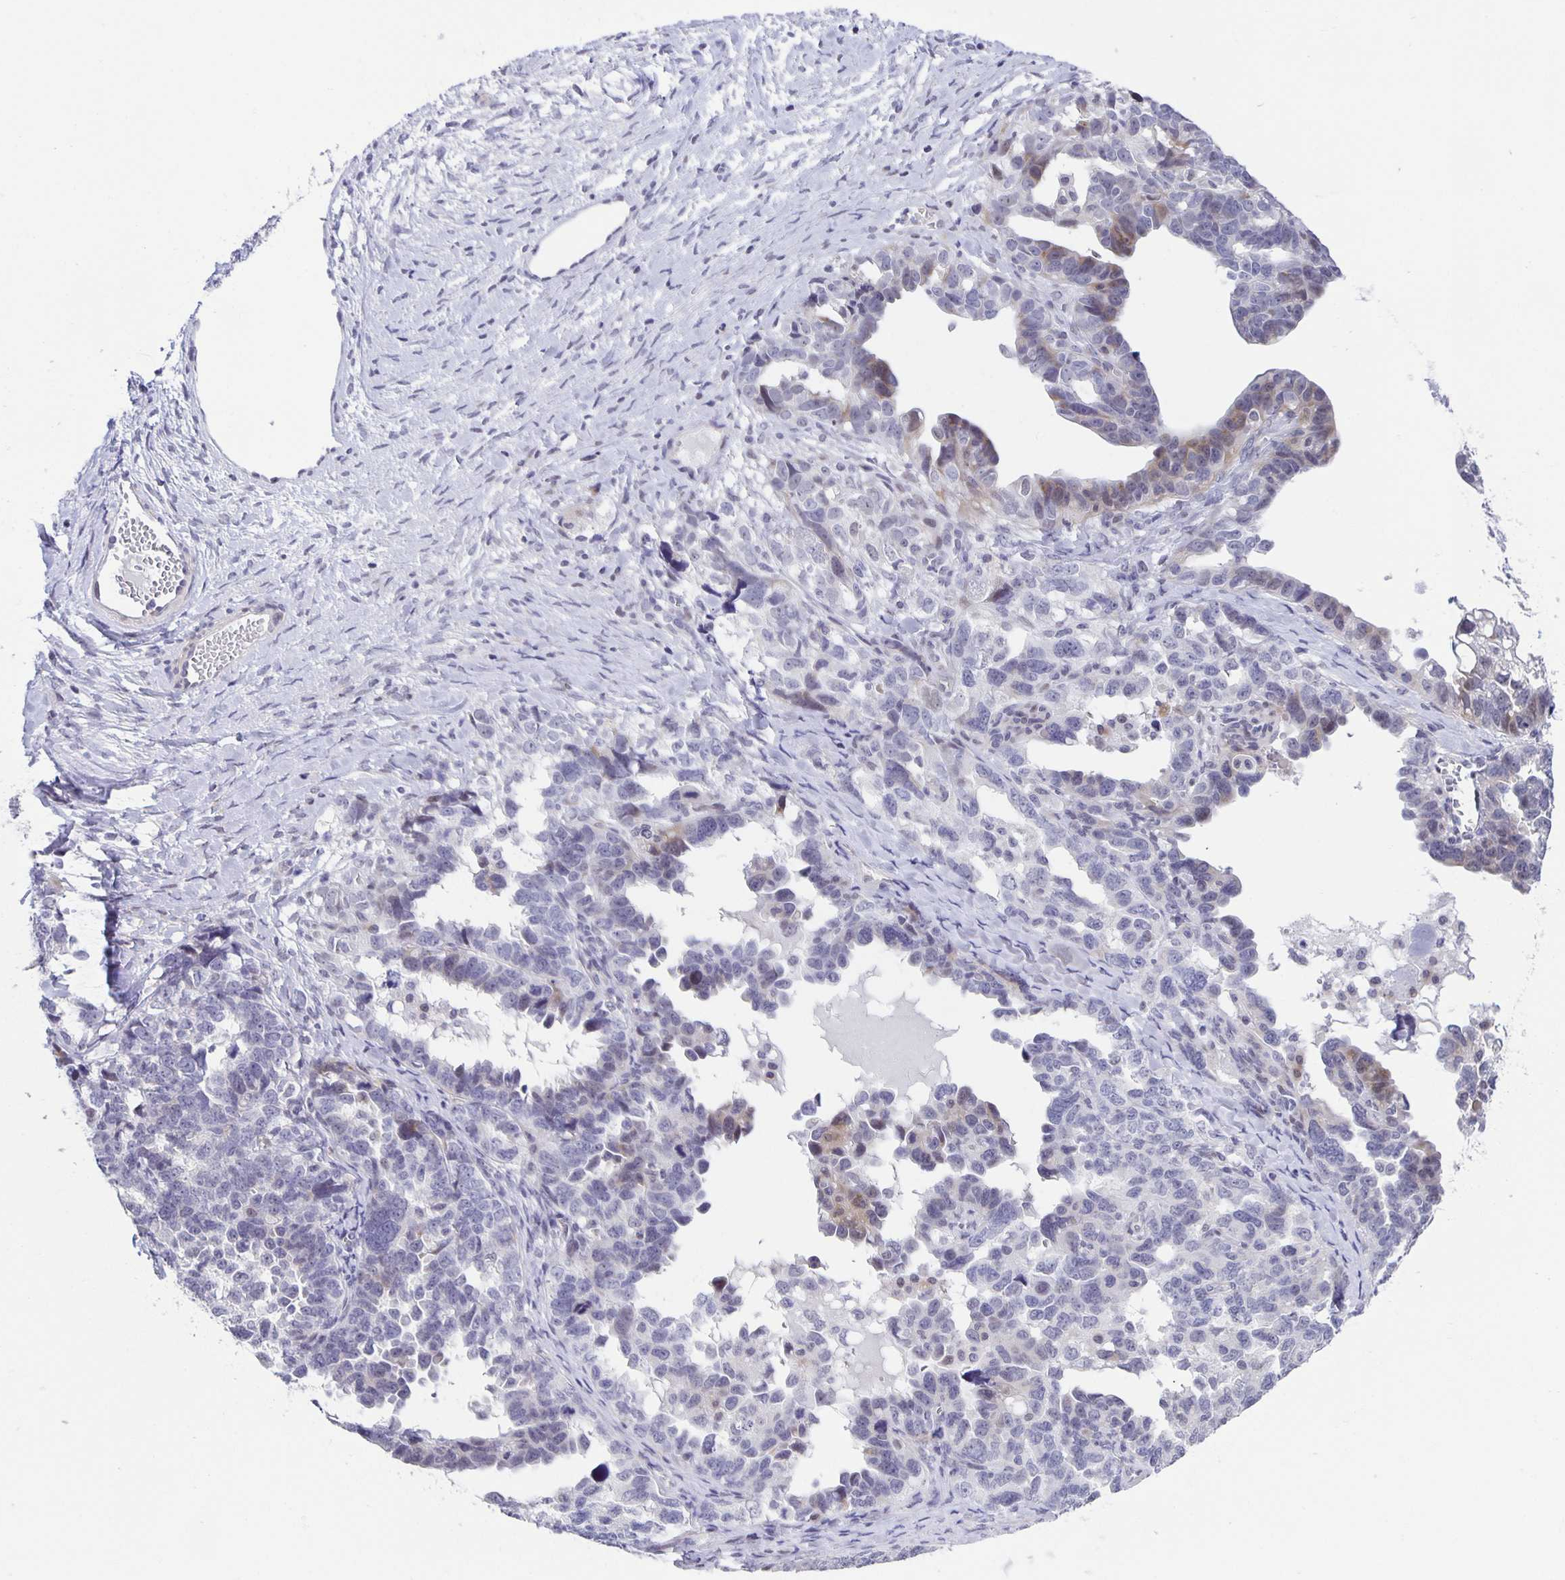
{"staining": {"intensity": "weak", "quantity": "<25%", "location": "nuclear"}, "tissue": "ovarian cancer", "cell_type": "Tumor cells", "image_type": "cancer", "snomed": [{"axis": "morphology", "description": "Cystadenocarcinoma, serous, NOS"}, {"axis": "topography", "description": "Ovary"}], "caption": "Immunohistochemistry (IHC) of human ovarian cancer (serous cystadenocarcinoma) demonstrates no expression in tumor cells. (Brightfield microscopy of DAB IHC at high magnification).", "gene": "PHRF1", "patient": {"sex": "female", "age": 69}}